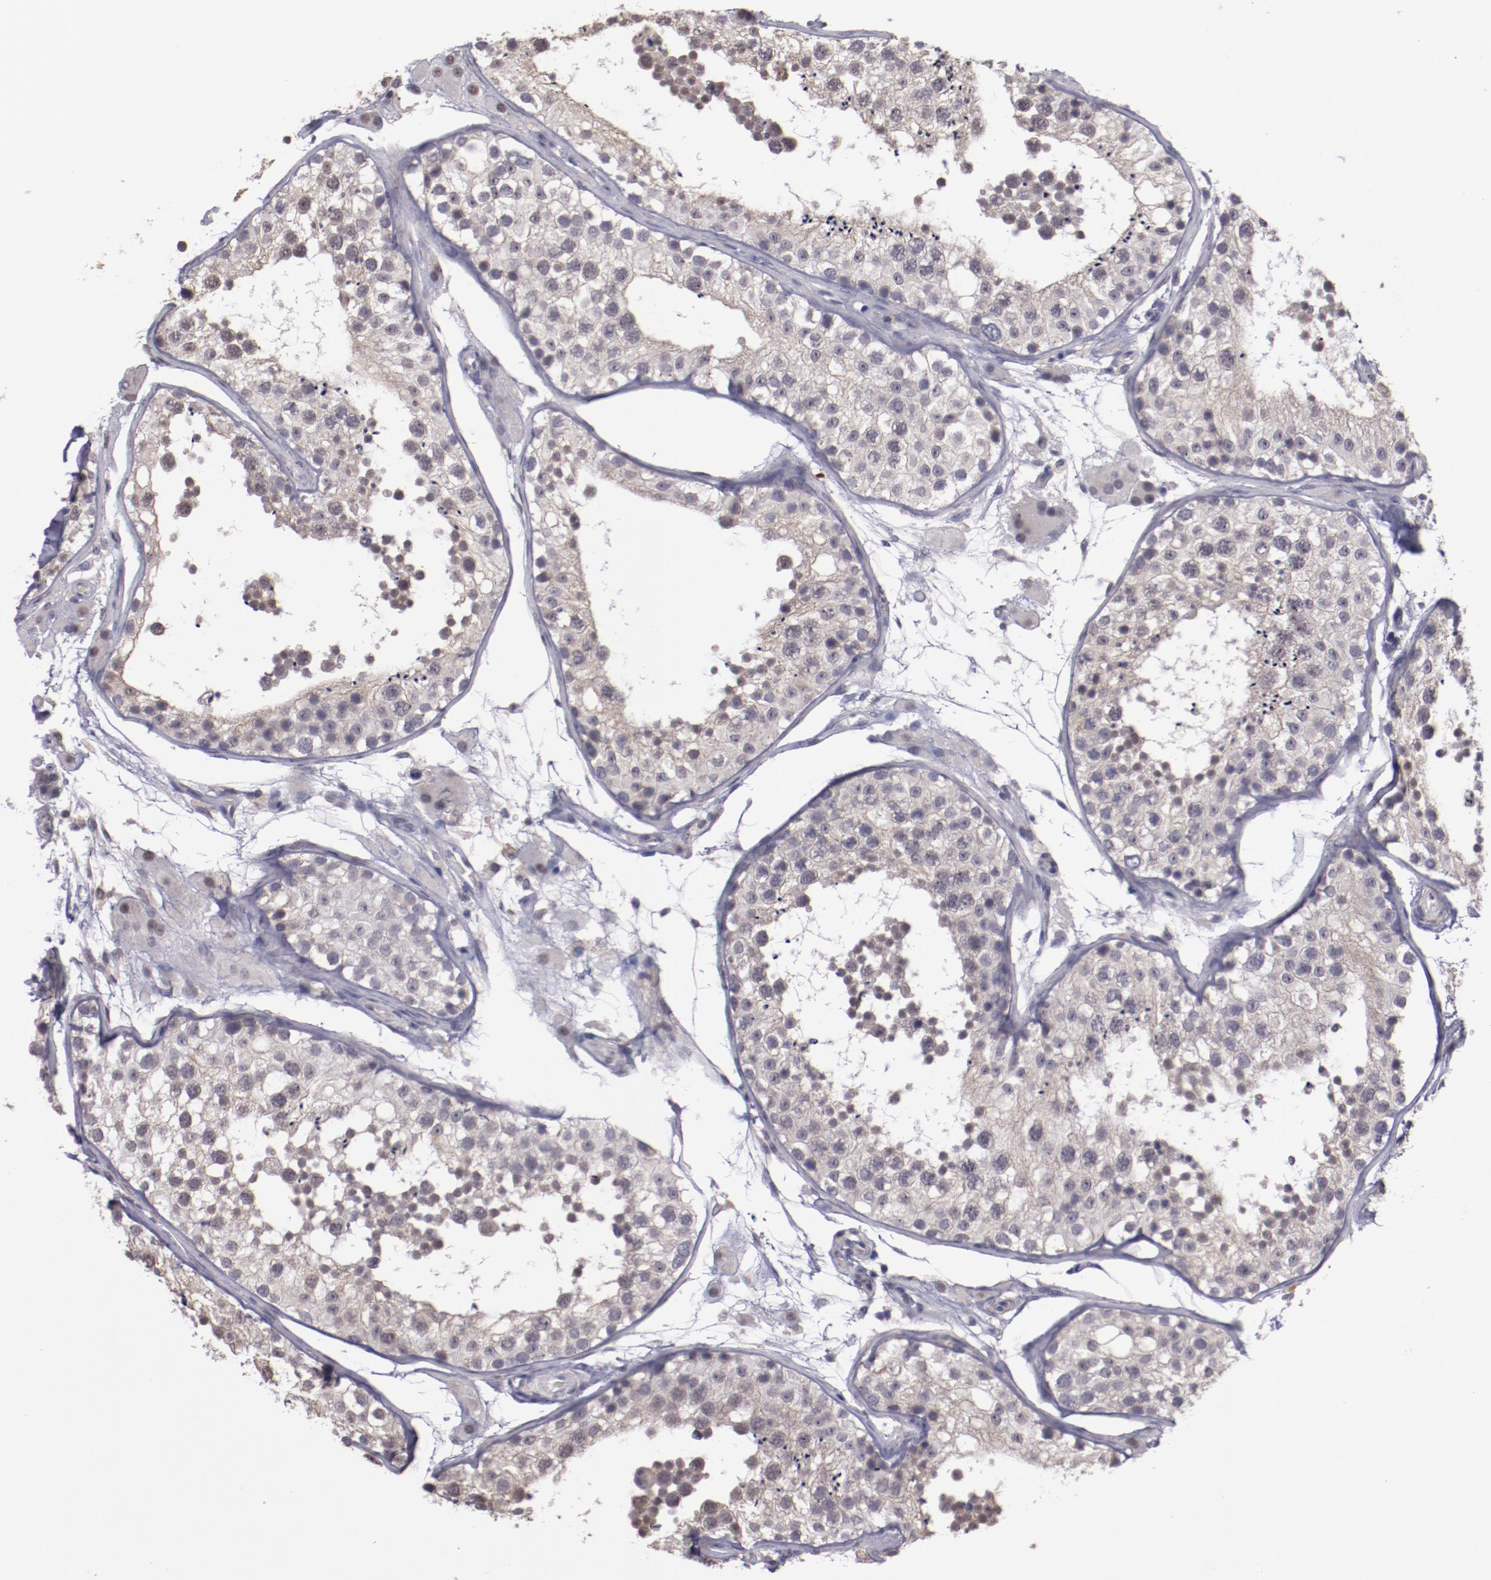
{"staining": {"intensity": "weak", "quantity": "25%-75%", "location": "cytoplasmic/membranous,nuclear"}, "tissue": "testis", "cell_type": "Cells in seminiferous ducts", "image_type": "normal", "snomed": [{"axis": "morphology", "description": "Normal tissue, NOS"}, {"axis": "topography", "description": "Testis"}], "caption": "A brown stain highlights weak cytoplasmic/membranous,nuclear staining of a protein in cells in seminiferous ducts of normal human testis. (DAB IHC with brightfield microscopy, high magnification).", "gene": "NRXN3", "patient": {"sex": "male", "age": 26}}